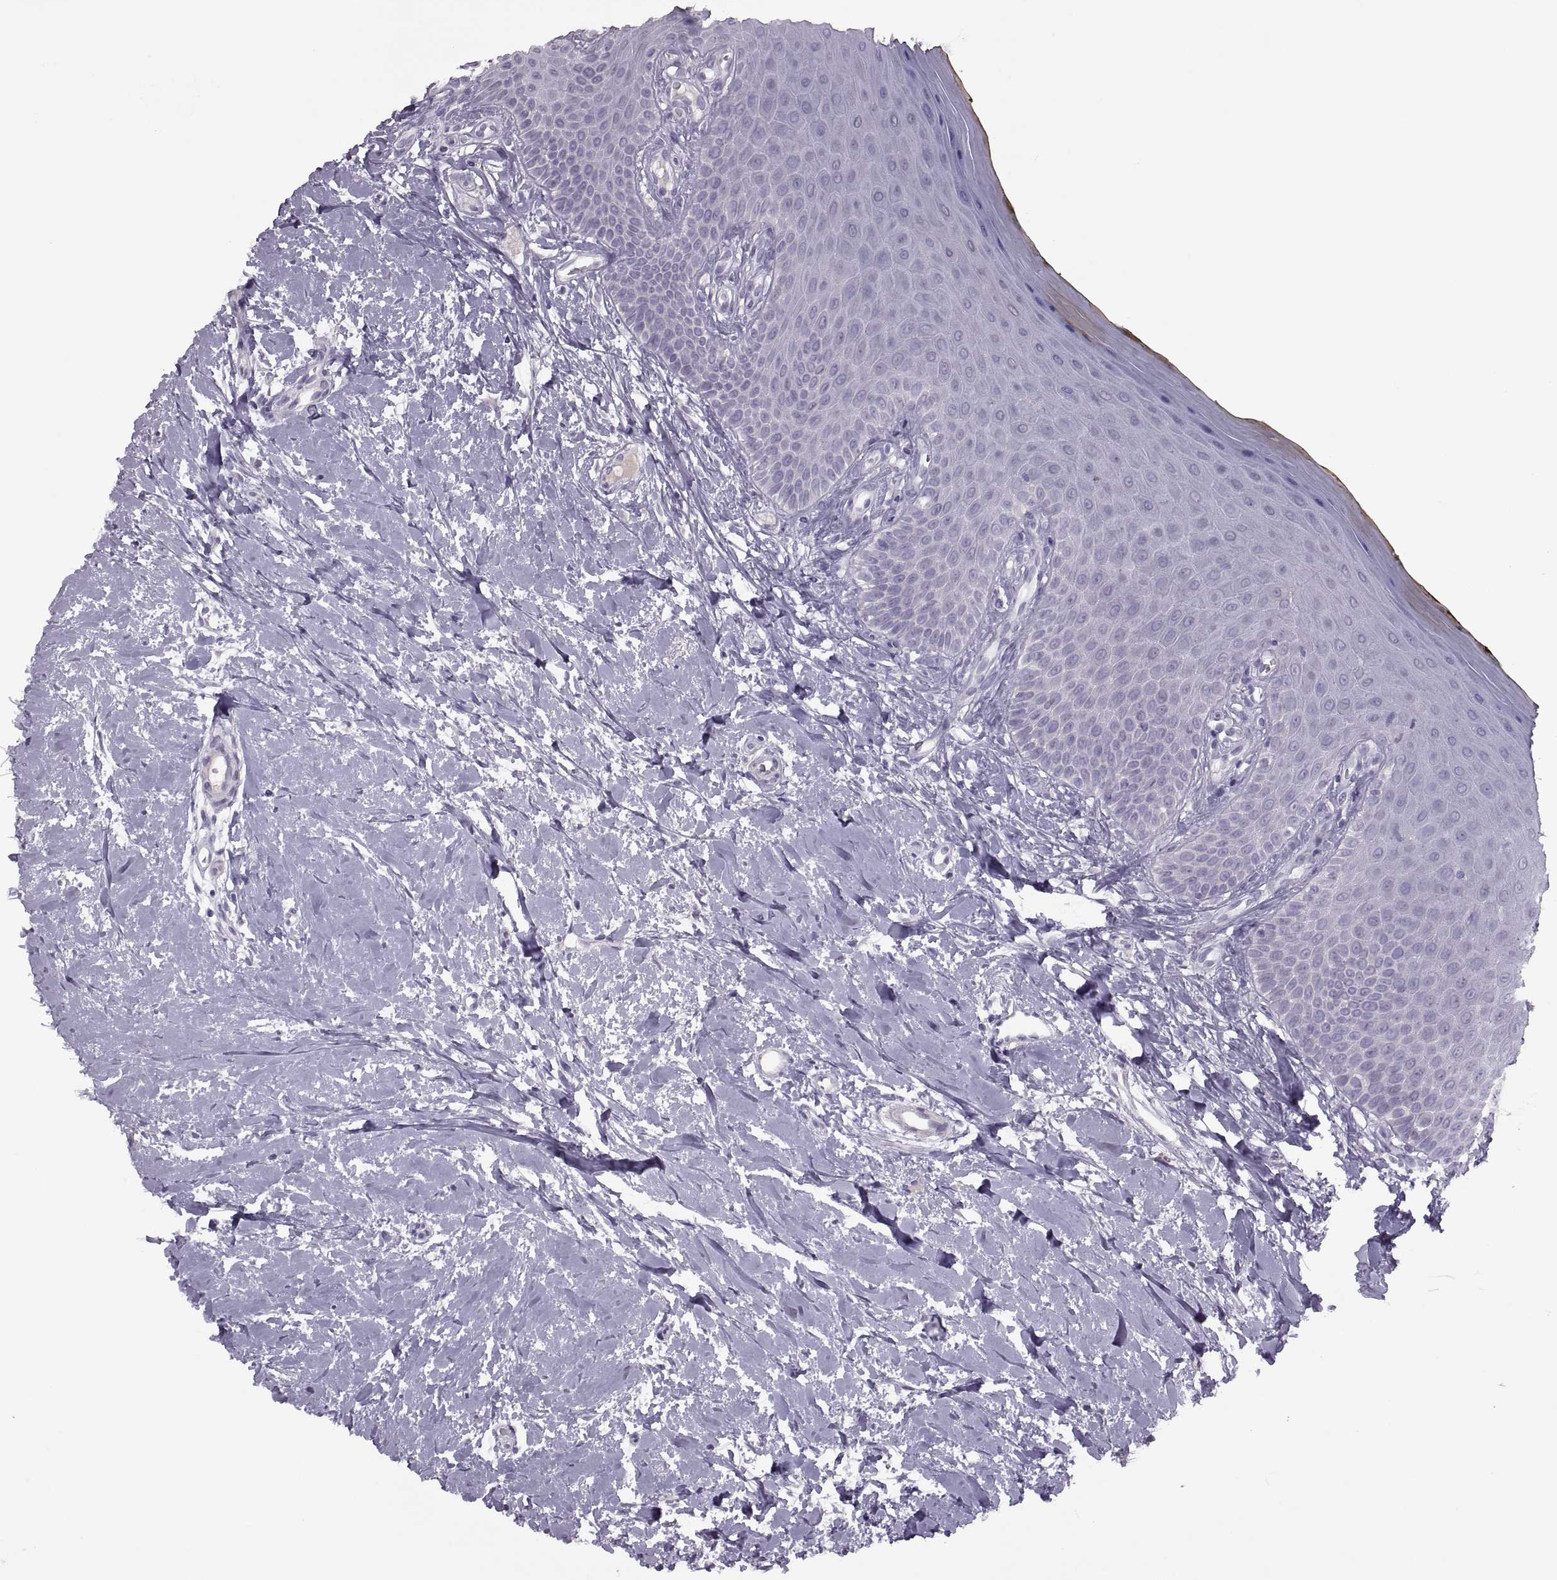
{"staining": {"intensity": "negative", "quantity": "none", "location": "none"}, "tissue": "oral mucosa", "cell_type": "Squamous epithelial cells", "image_type": "normal", "snomed": [{"axis": "morphology", "description": "Normal tissue, NOS"}, {"axis": "topography", "description": "Oral tissue"}], "caption": "The histopathology image displays no staining of squamous epithelial cells in normal oral mucosa.", "gene": "RSPH6A", "patient": {"sex": "female", "age": 43}}